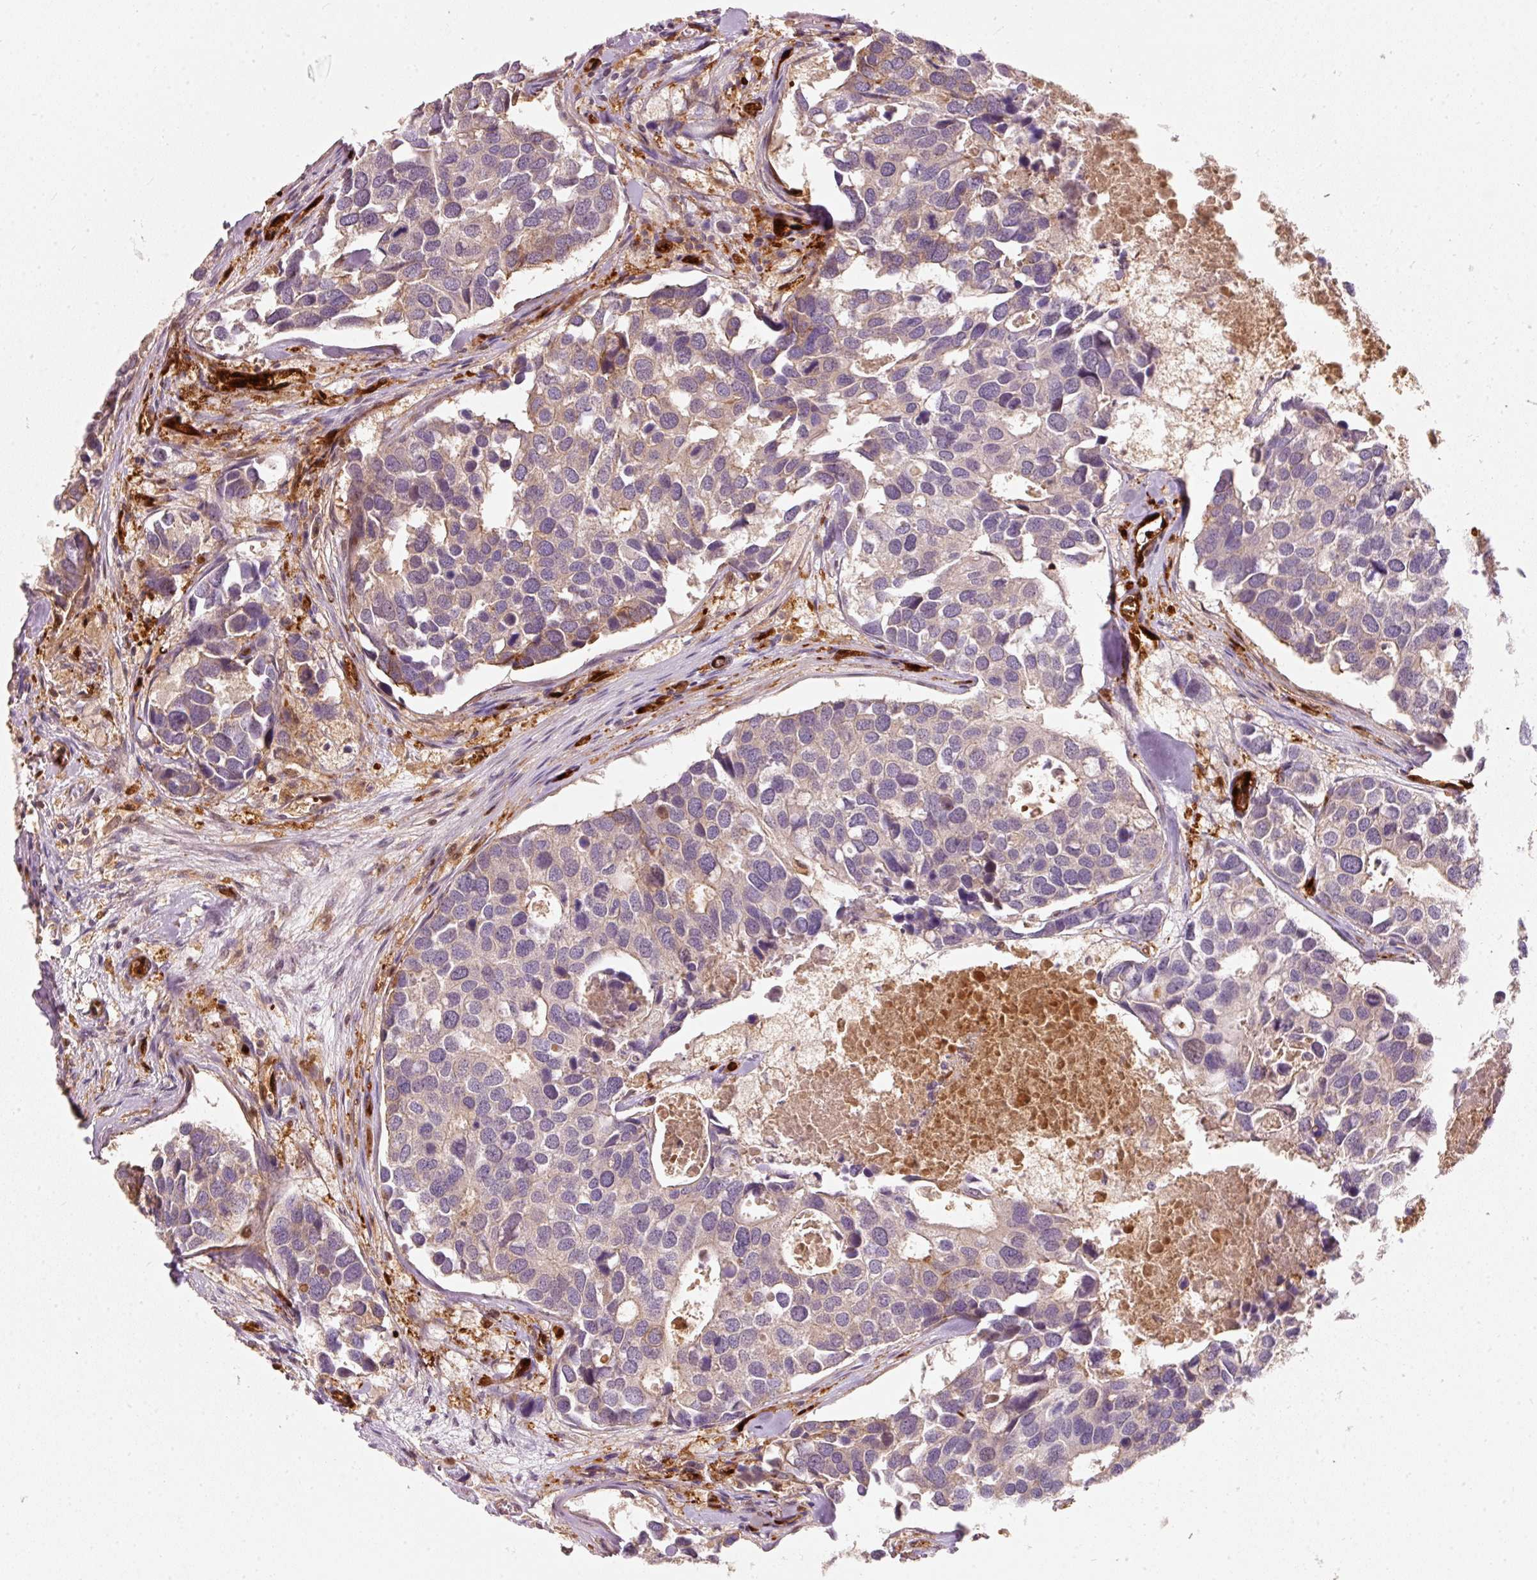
{"staining": {"intensity": "weak", "quantity": "<25%", "location": "cytoplasmic/membranous"}, "tissue": "breast cancer", "cell_type": "Tumor cells", "image_type": "cancer", "snomed": [{"axis": "morphology", "description": "Duct carcinoma"}, {"axis": "topography", "description": "Breast"}], "caption": "The IHC histopathology image has no significant staining in tumor cells of intraductal carcinoma (breast) tissue. (IHC, brightfield microscopy, high magnification).", "gene": "IQGAP2", "patient": {"sex": "female", "age": 83}}